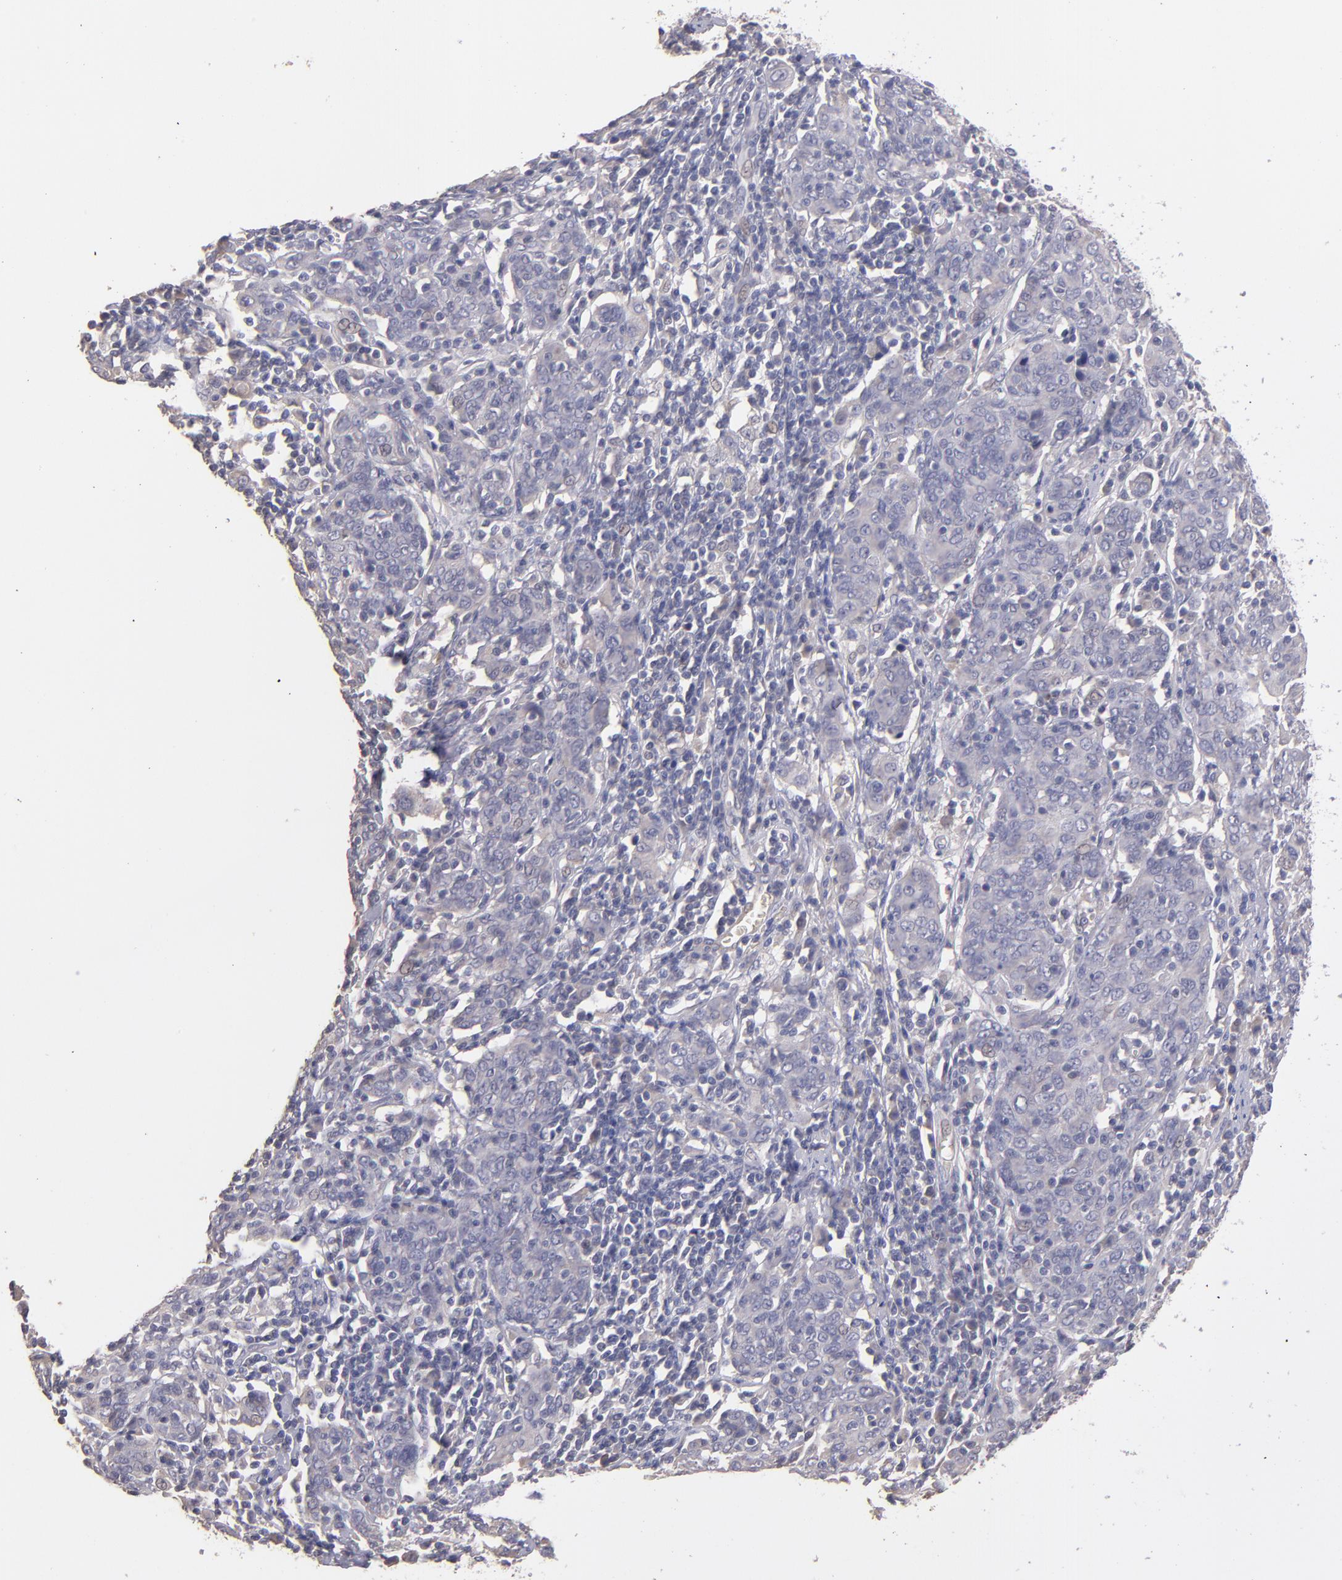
{"staining": {"intensity": "negative", "quantity": "none", "location": "none"}, "tissue": "cervical cancer", "cell_type": "Tumor cells", "image_type": "cancer", "snomed": [{"axis": "morphology", "description": "Normal tissue, NOS"}, {"axis": "morphology", "description": "Squamous cell carcinoma, NOS"}, {"axis": "topography", "description": "Cervix"}], "caption": "Immunohistochemistry (IHC) photomicrograph of neoplastic tissue: cervical squamous cell carcinoma stained with DAB (3,3'-diaminobenzidine) shows no significant protein positivity in tumor cells.", "gene": "GNAZ", "patient": {"sex": "female", "age": 67}}